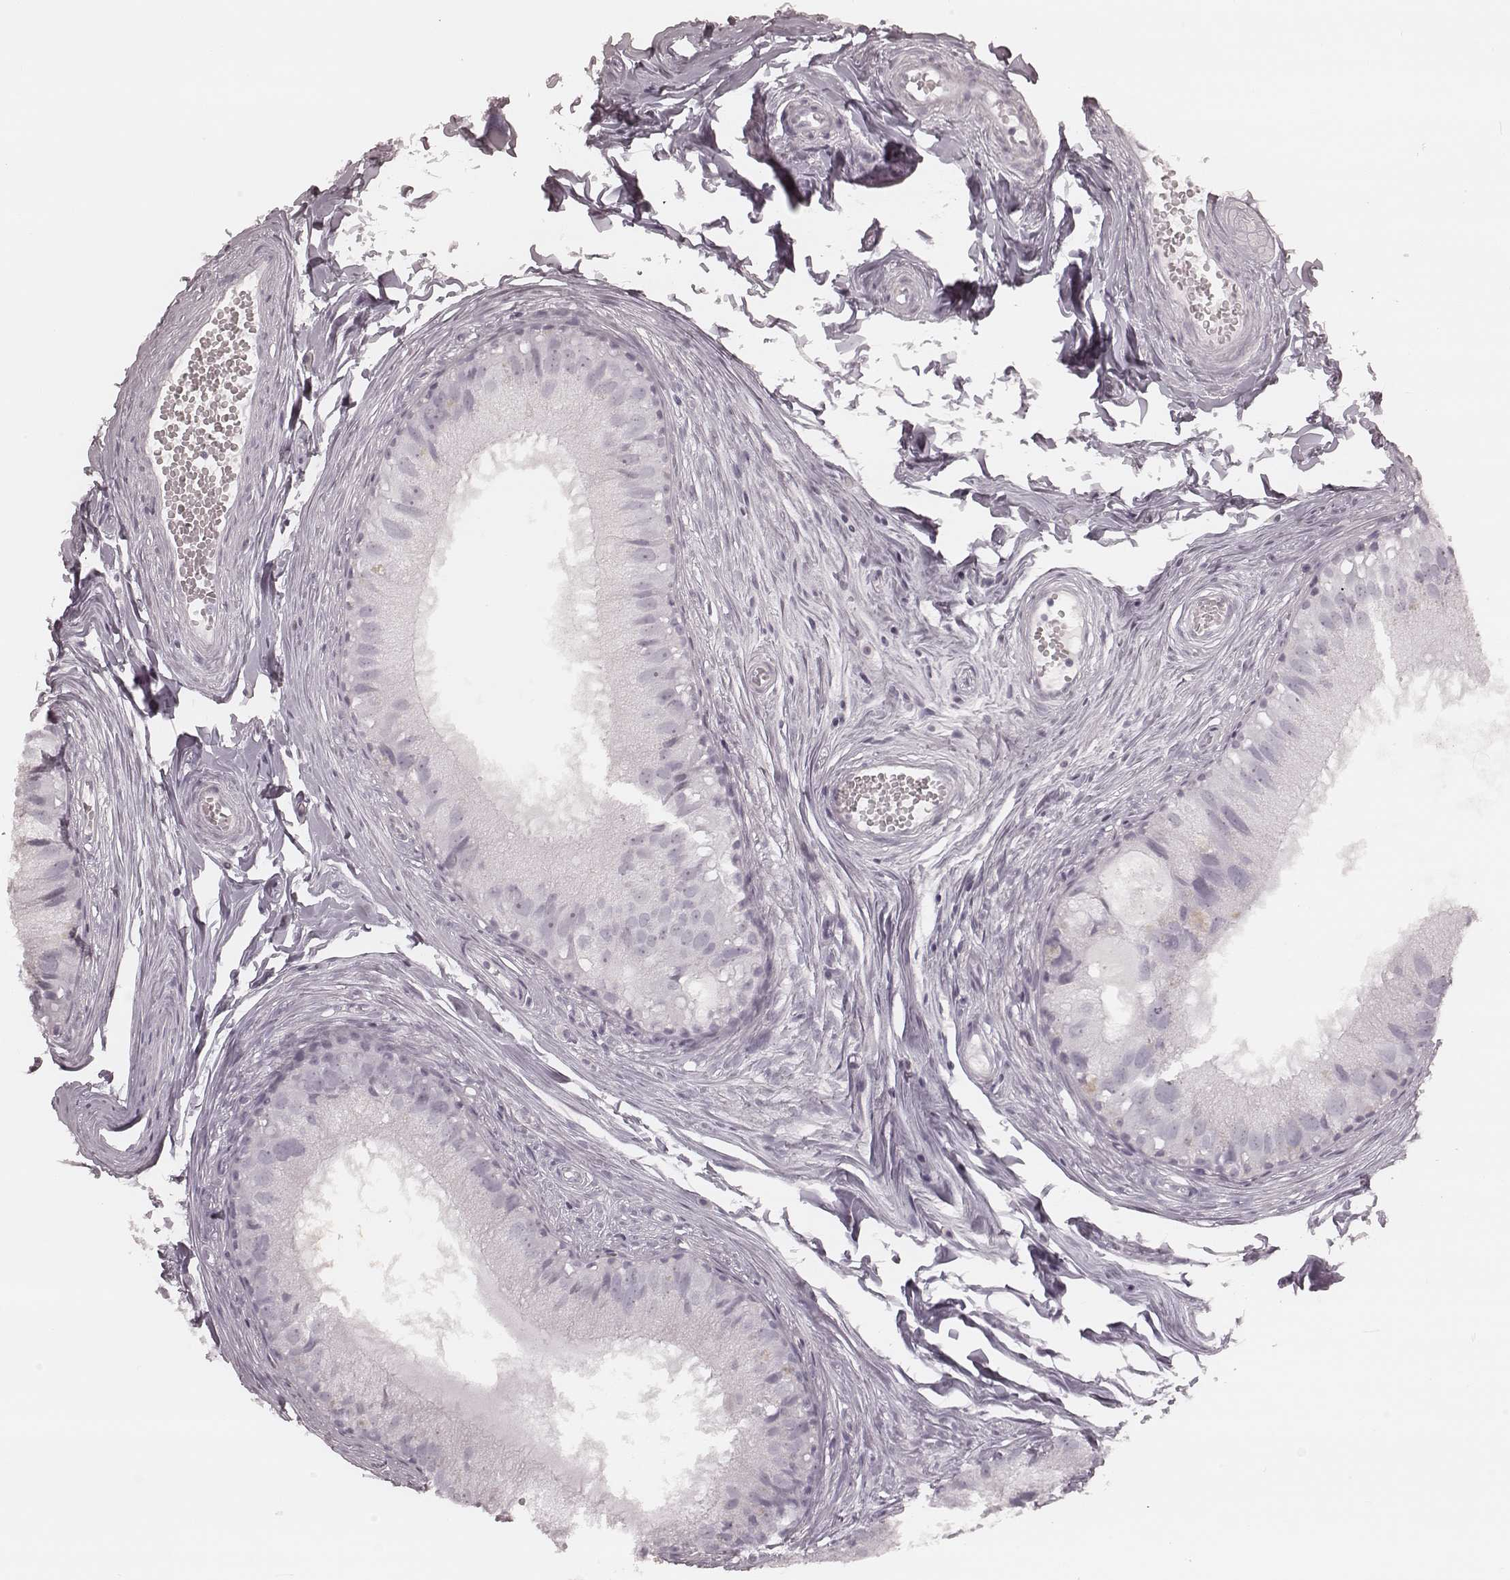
{"staining": {"intensity": "negative", "quantity": "none", "location": "none"}, "tissue": "epididymis", "cell_type": "Glandular cells", "image_type": "normal", "snomed": [{"axis": "morphology", "description": "Normal tissue, NOS"}, {"axis": "topography", "description": "Epididymis"}], "caption": "Normal epididymis was stained to show a protein in brown. There is no significant staining in glandular cells. The staining is performed using DAB brown chromogen with nuclei counter-stained in using hematoxylin.", "gene": "KRT74", "patient": {"sex": "male", "age": 45}}